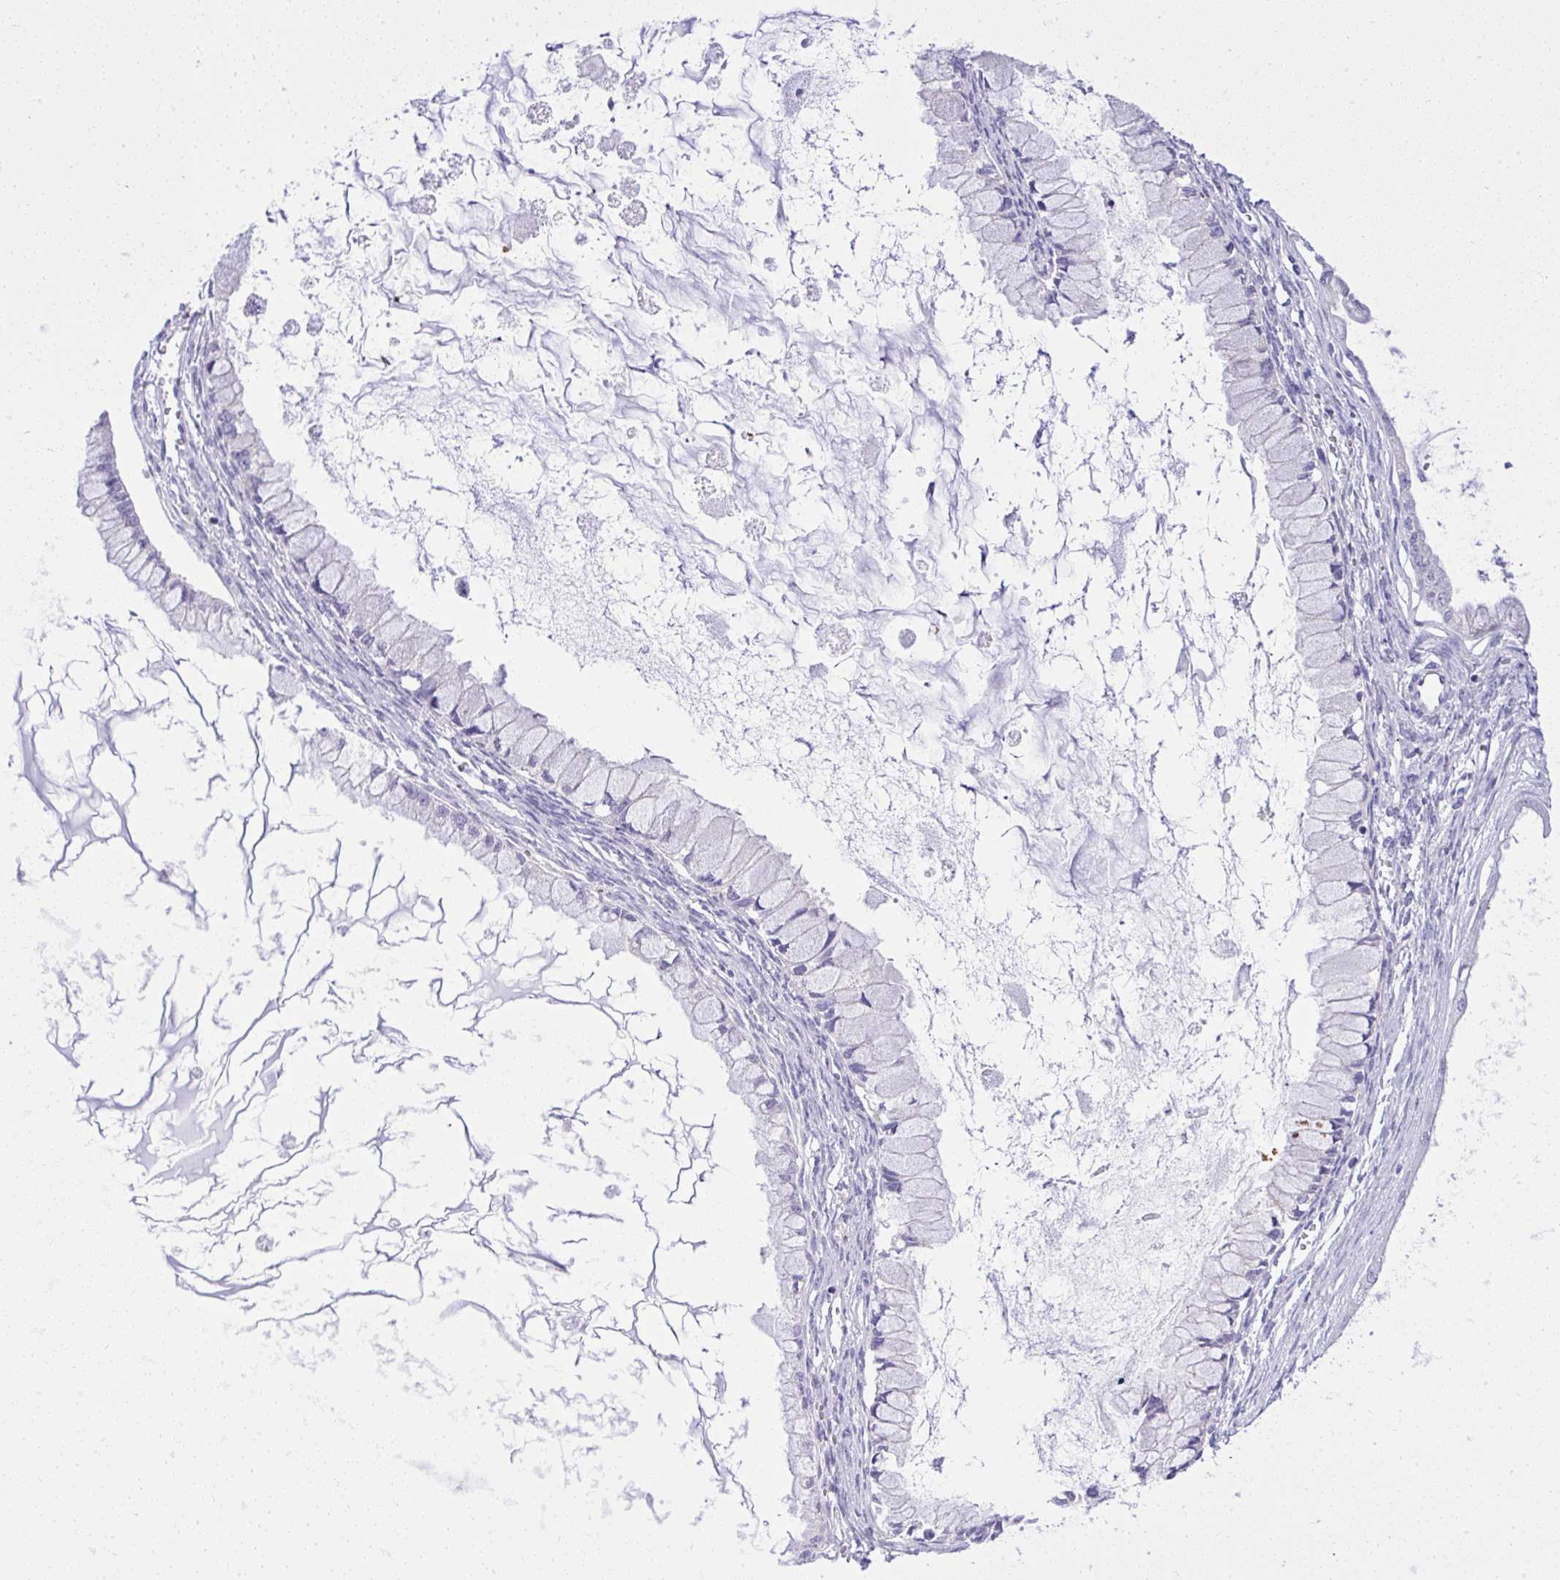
{"staining": {"intensity": "negative", "quantity": "none", "location": "none"}, "tissue": "ovarian cancer", "cell_type": "Tumor cells", "image_type": "cancer", "snomed": [{"axis": "morphology", "description": "Cystadenocarcinoma, mucinous, NOS"}, {"axis": "topography", "description": "Ovary"}], "caption": "Image shows no significant protein expression in tumor cells of ovarian mucinous cystadenocarcinoma. (DAB (3,3'-diaminobenzidine) IHC with hematoxylin counter stain).", "gene": "ST6GALNAC3", "patient": {"sex": "female", "age": 34}}